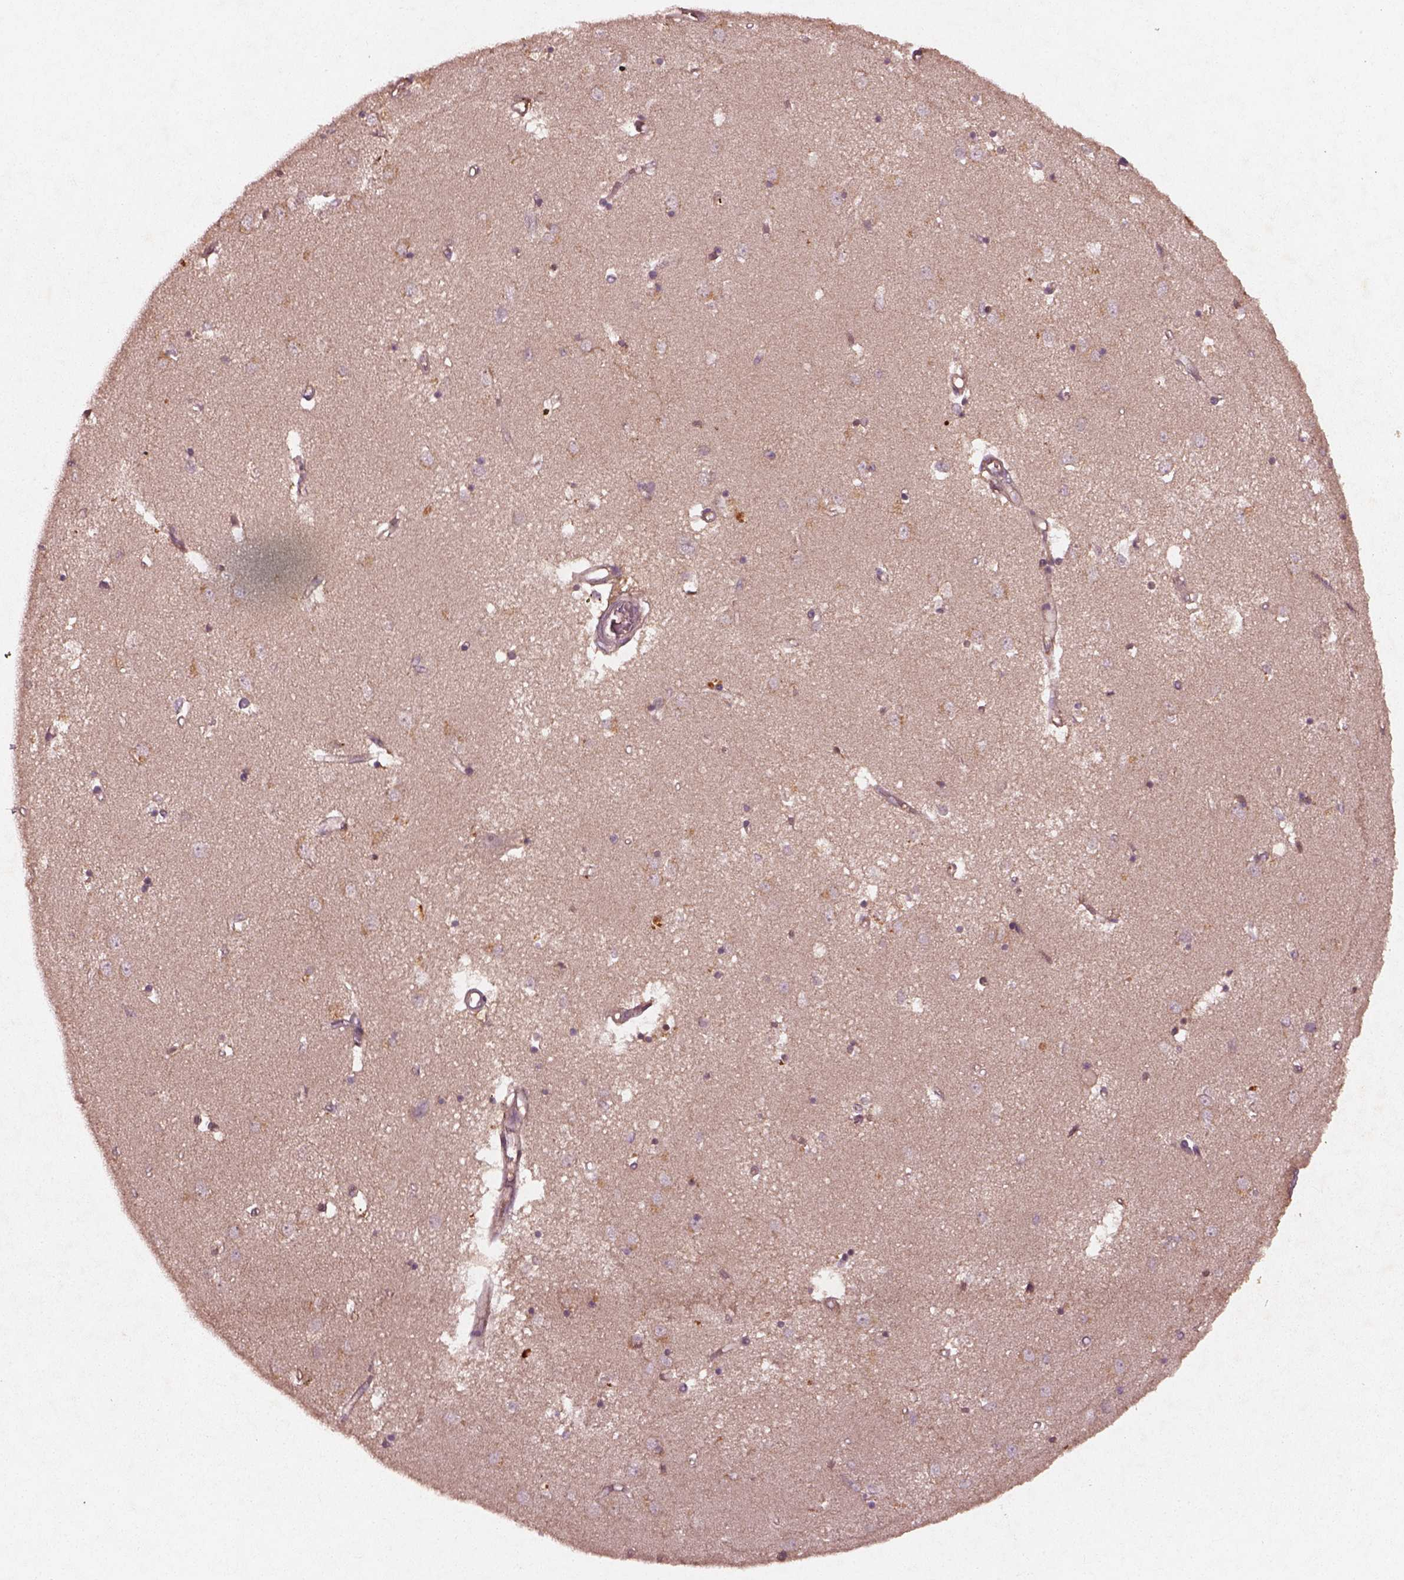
{"staining": {"intensity": "weak", "quantity": "<25%", "location": "cytoplasmic/membranous"}, "tissue": "caudate", "cell_type": "Glial cells", "image_type": "normal", "snomed": [{"axis": "morphology", "description": "Normal tissue, NOS"}, {"axis": "topography", "description": "Lateral ventricle wall"}], "caption": "Immunohistochemistry (IHC) histopathology image of unremarkable caudate: human caudate stained with DAB demonstrates no significant protein staining in glial cells.", "gene": "FAM234A", "patient": {"sex": "male", "age": 54}}